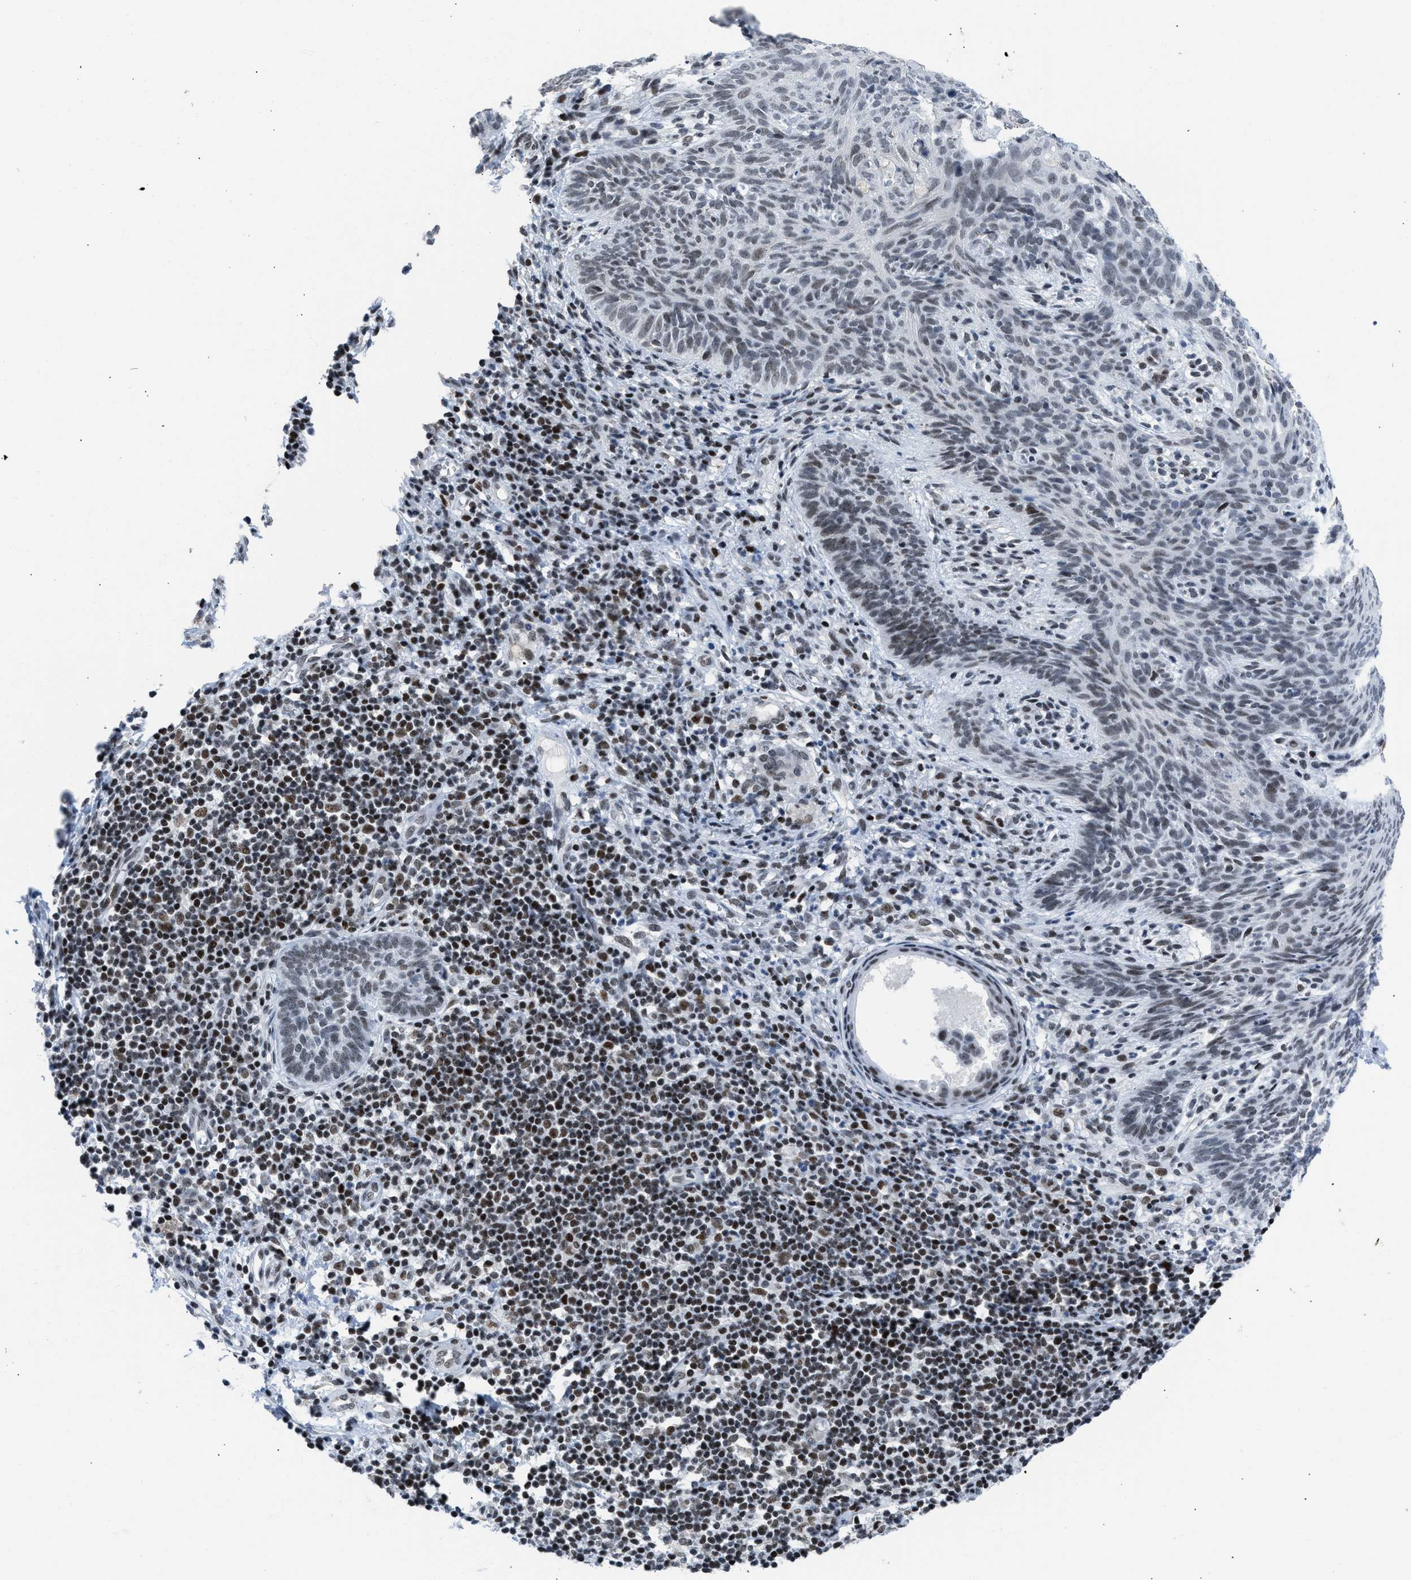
{"staining": {"intensity": "weak", "quantity": ">75%", "location": "nuclear"}, "tissue": "skin cancer", "cell_type": "Tumor cells", "image_type": "cancer", "snomed": [{"axis": "morphology", "description": "Basal cell carcinoma"}, {"axis": "topography", "description": "Skin"}], "caption": "DAB immunohistochemical staining of human skin cancer (basal cell carcinoma) shows weak nuclear protein expression in about >75% of tumor cells.", "gene": "TERF2IP", "patient": {"sex": "male", "age": 60}}